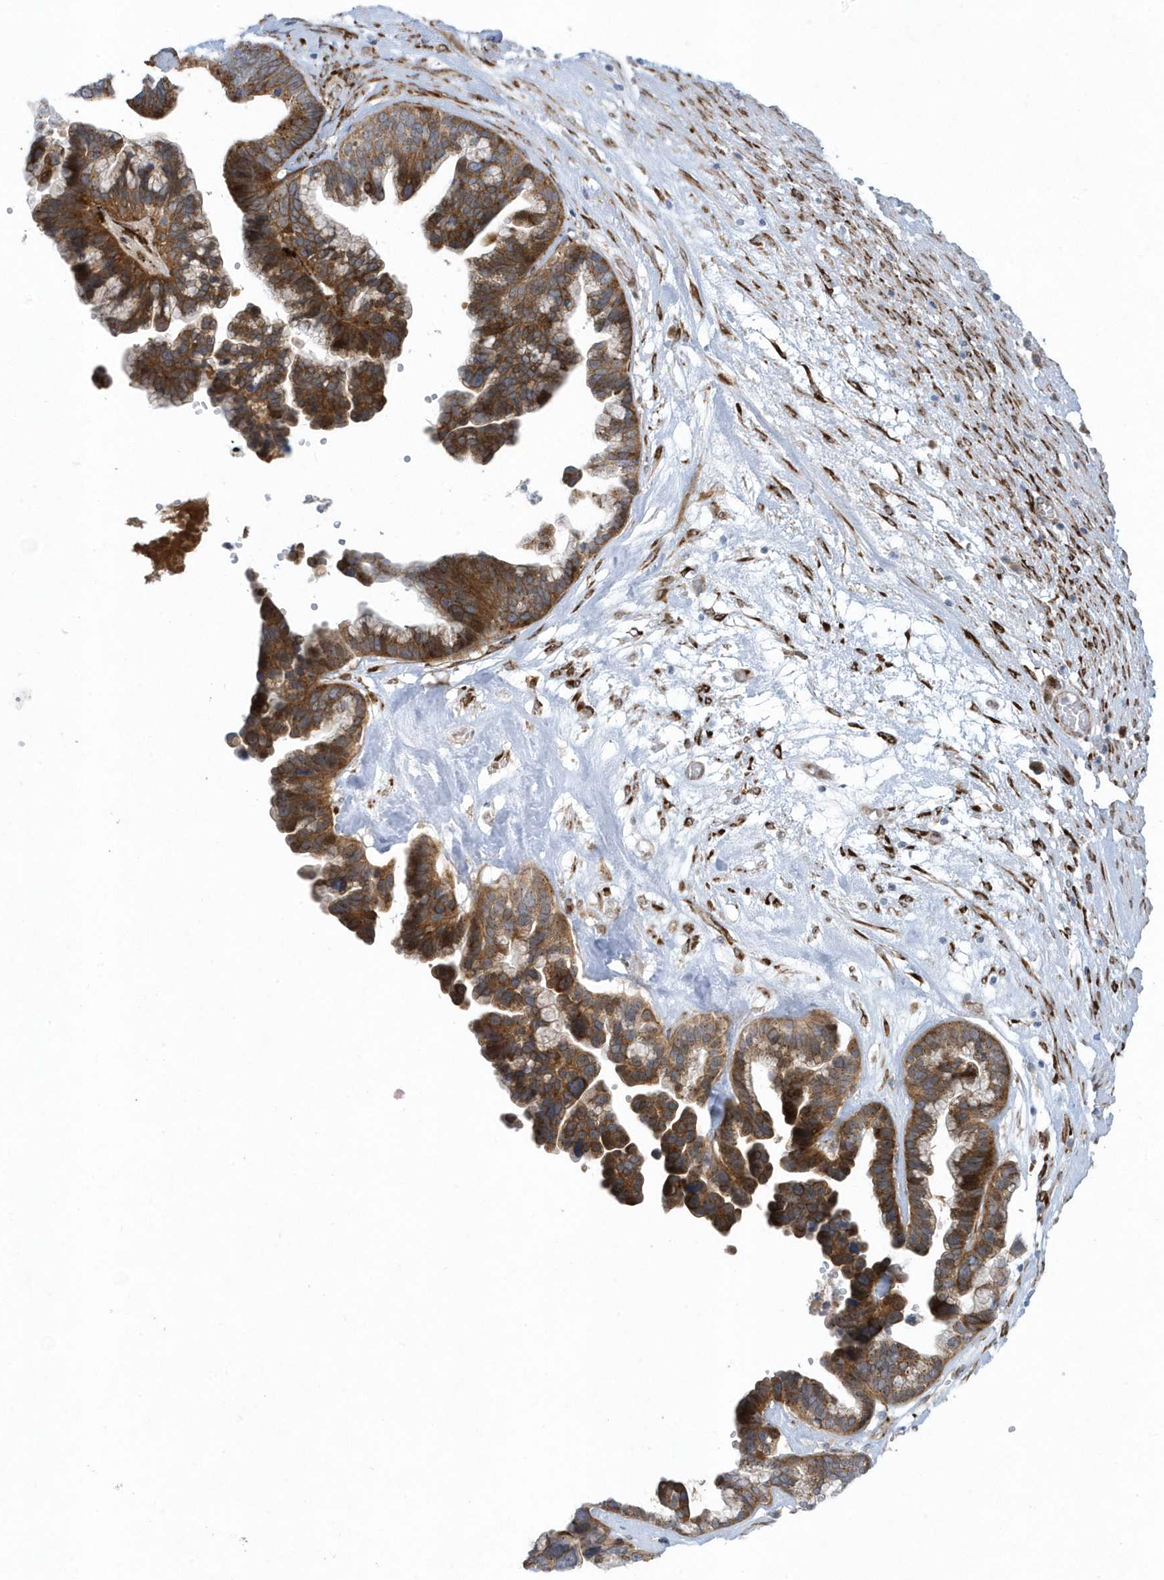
{"staining": {"intensity": "moderate", "quantity": ">75%", "location": "cytoplasmic/membranous"}, "tissue": "ovarian cancer", "cell_type": "Tumor cells", "image_type": "cancer", "snomed": [{"axis": "morphology", "description": "Cystadenocarcinoma, serous, NOS"}, {"axis": "topography", "description": "Ovary"}], "caption": "Tumor cells exhibit medium levels of moderate cytoplasmic/membranous expression in about >75% of cells in human serous cystadenocarcinoma (ovarian).", "gene": "FAM98A", "patient": {"sex": "female", "age": 56}}